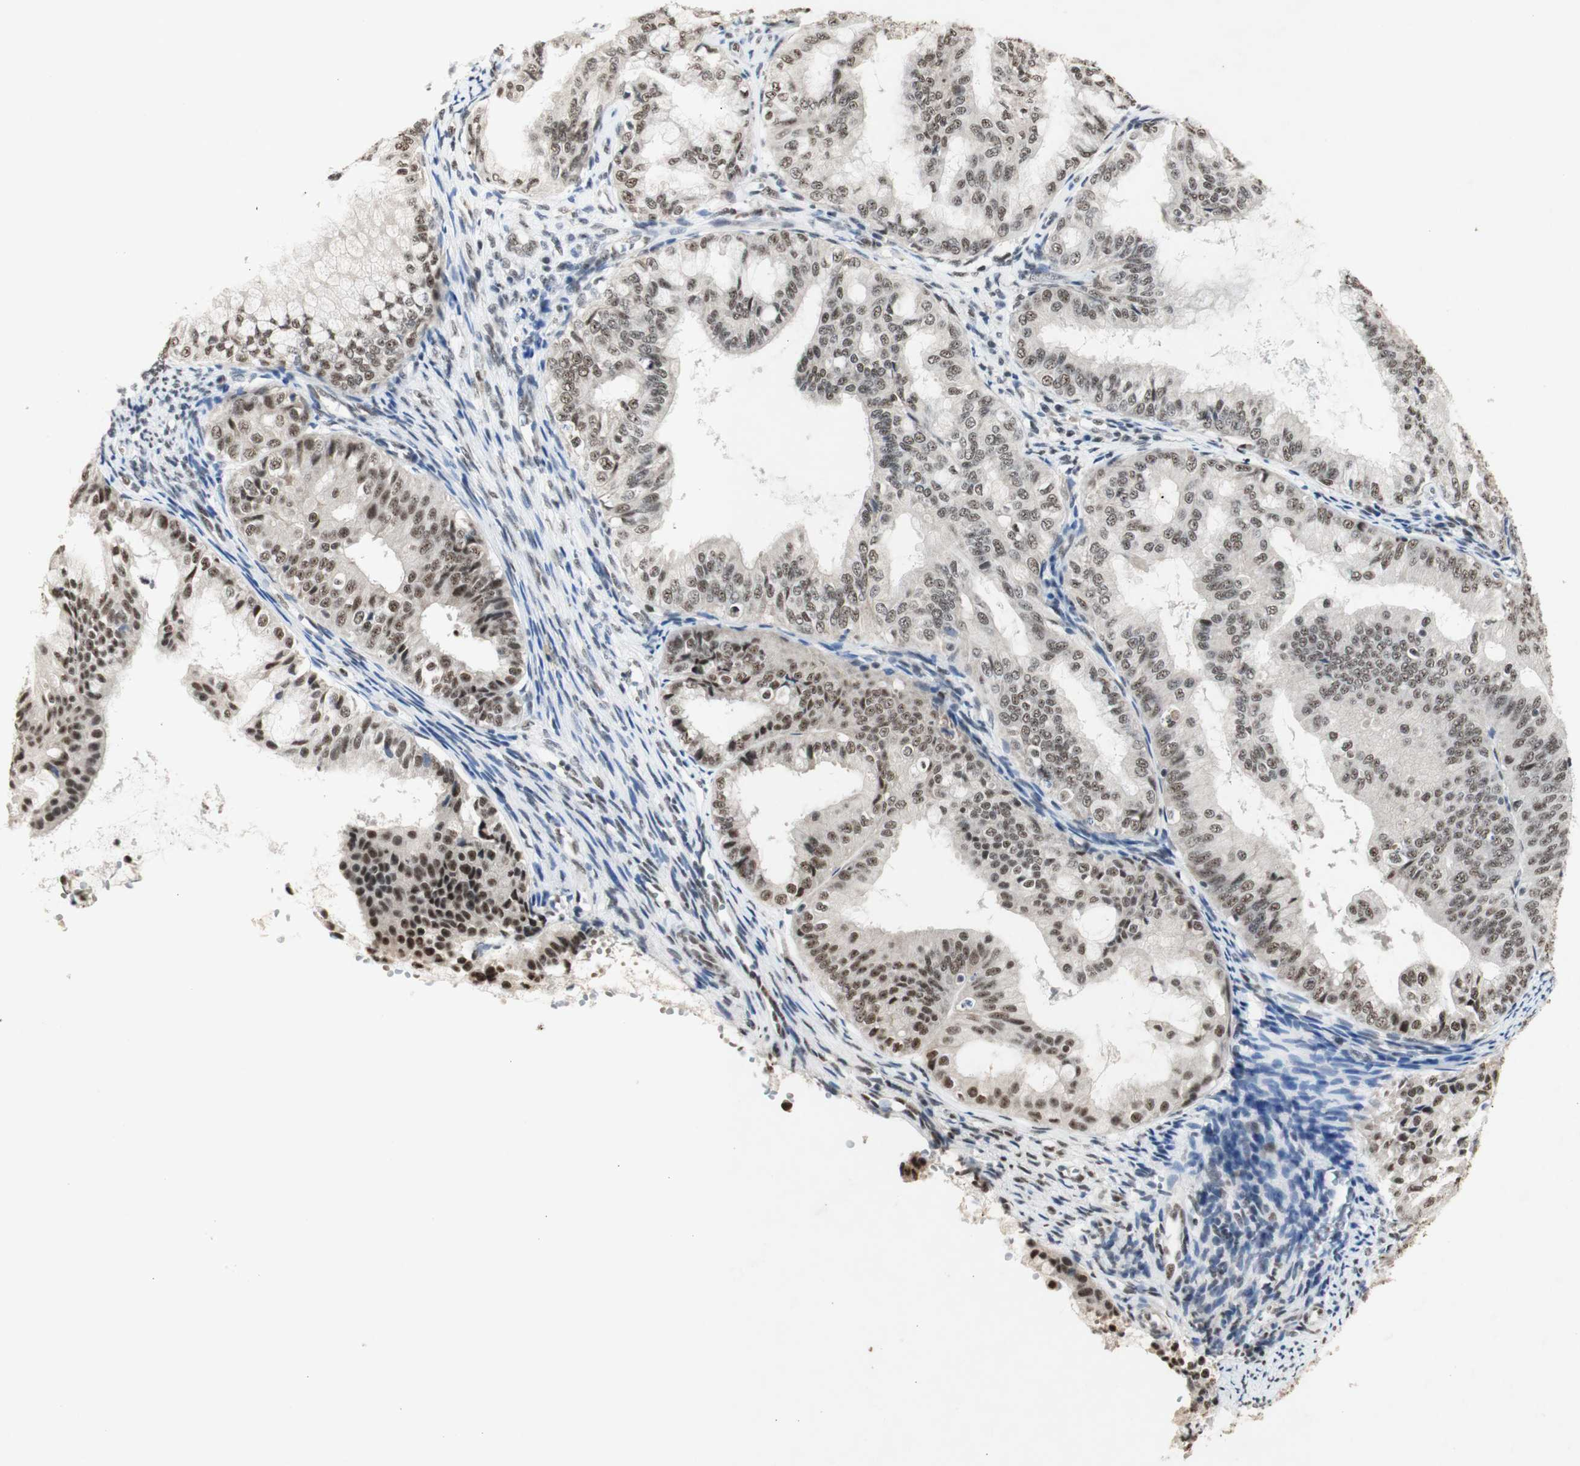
{"staining": {"intensity": "moderate", "quantity": ">75%", "location": "cytoplasmic/membranous"}, "tissue": "endometrial cancer", "cell_type": "Tumor cells", "image_type": "cancer", "snomed": [{"axis": "morphology", "description": "Adenocarcinoma, NOS"}, {"axis": "topography", "description": "Endometrium"}], "caption": "This image exhibits immunohistochemistry staining of human endometrial adenocarcinoma, with medium moderate cytoplasmic/membranous positivity in about >75% of tumor cells.", "gene": "SNRPB", "patient": {"sex": "female", "age": 63}}